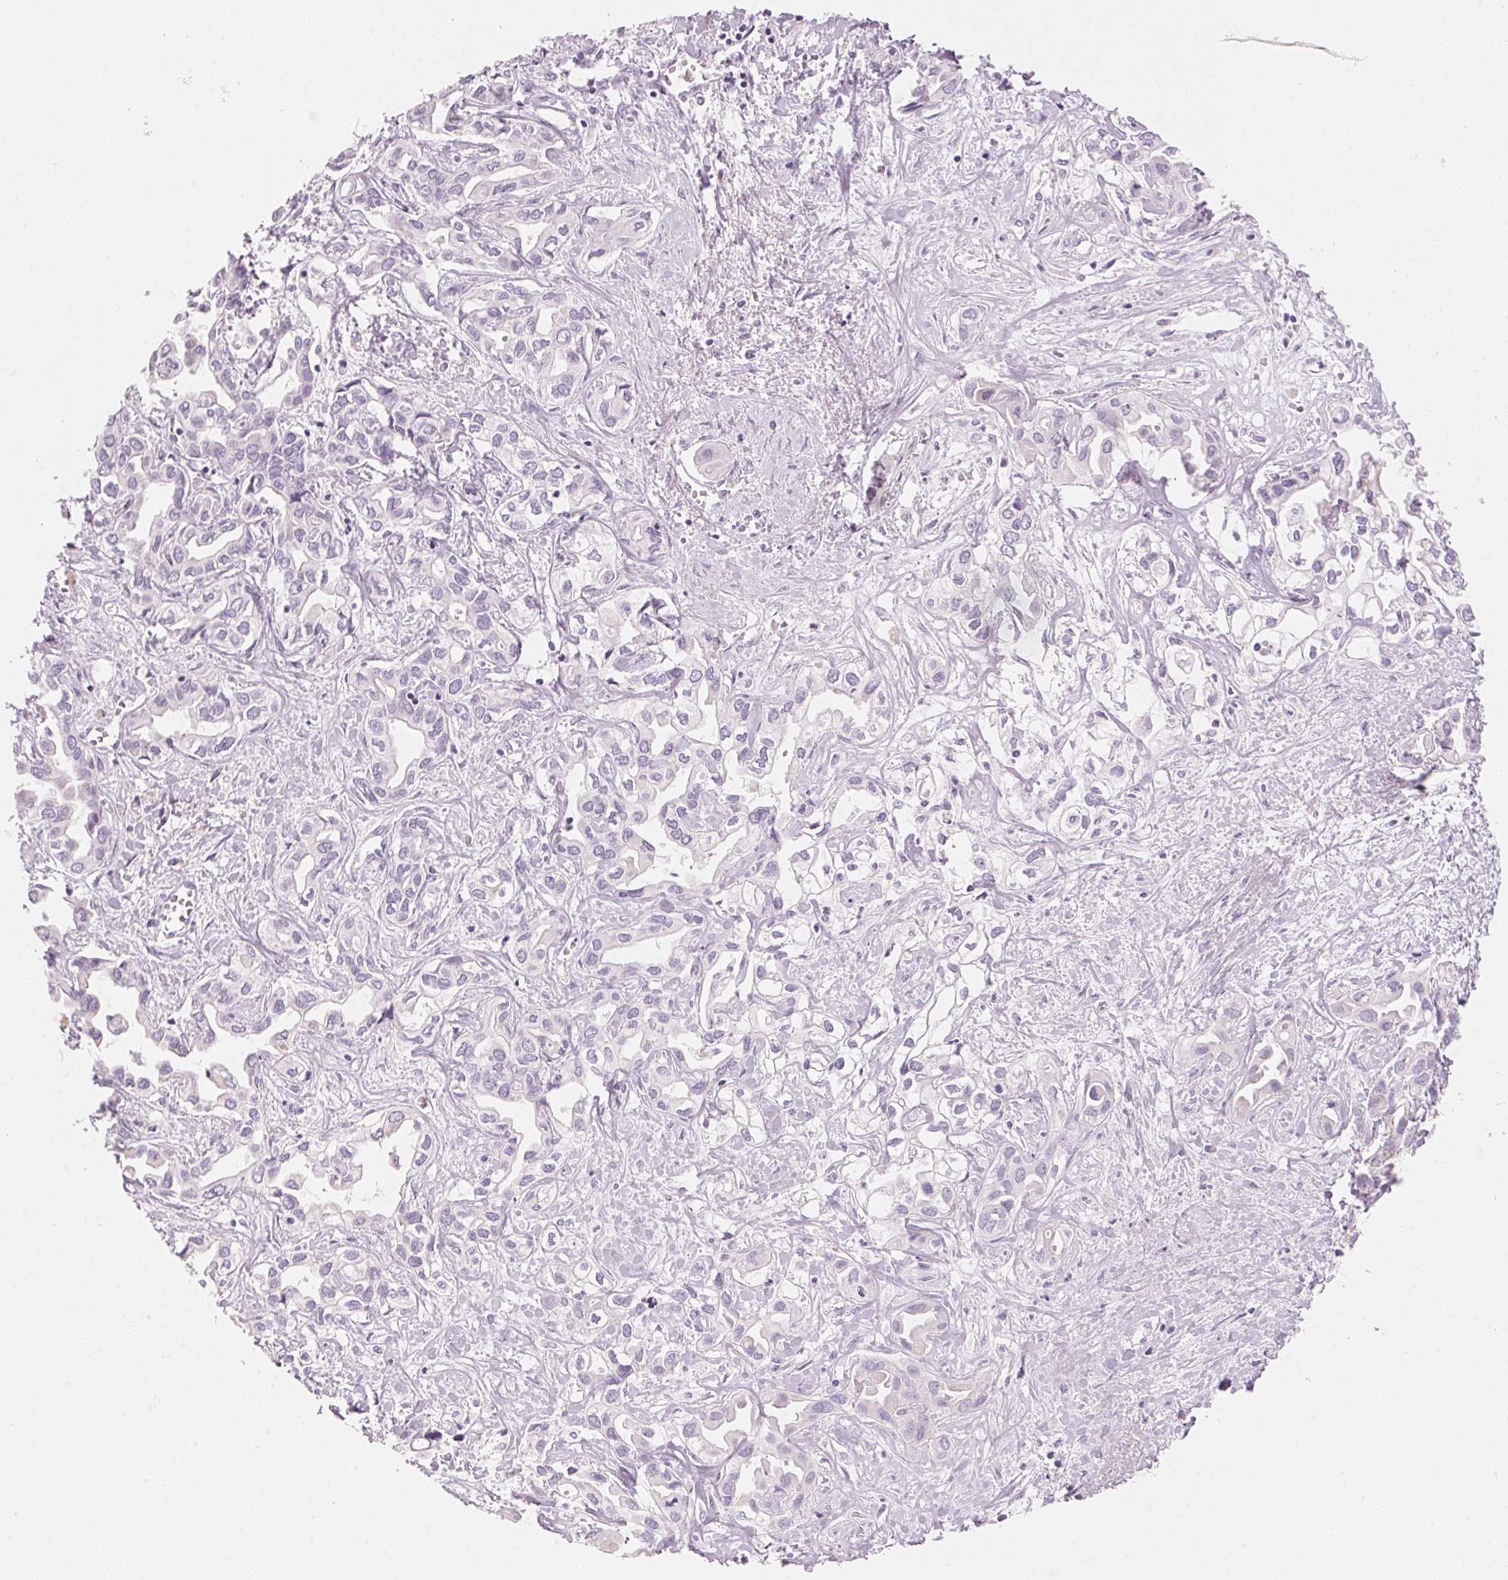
{"staining": {"intensity": "negative", "quantity": "none", "location": "none"}, "tissue": "liver cancer", "cell_type": "Tumor cells", "image_type": "cancer", "snomed": [{"axis": "morphology", "description": "Cholangiocarcinoma"}, {"axis": "topography", "description": "Liver"}], "caption": "Immunohistochemical staining of liver cholangiocarcinoma reveals no significant staining in tumor cells.", "gene": "HOXB13", "patient": {"sex": "female", "age": 64}}